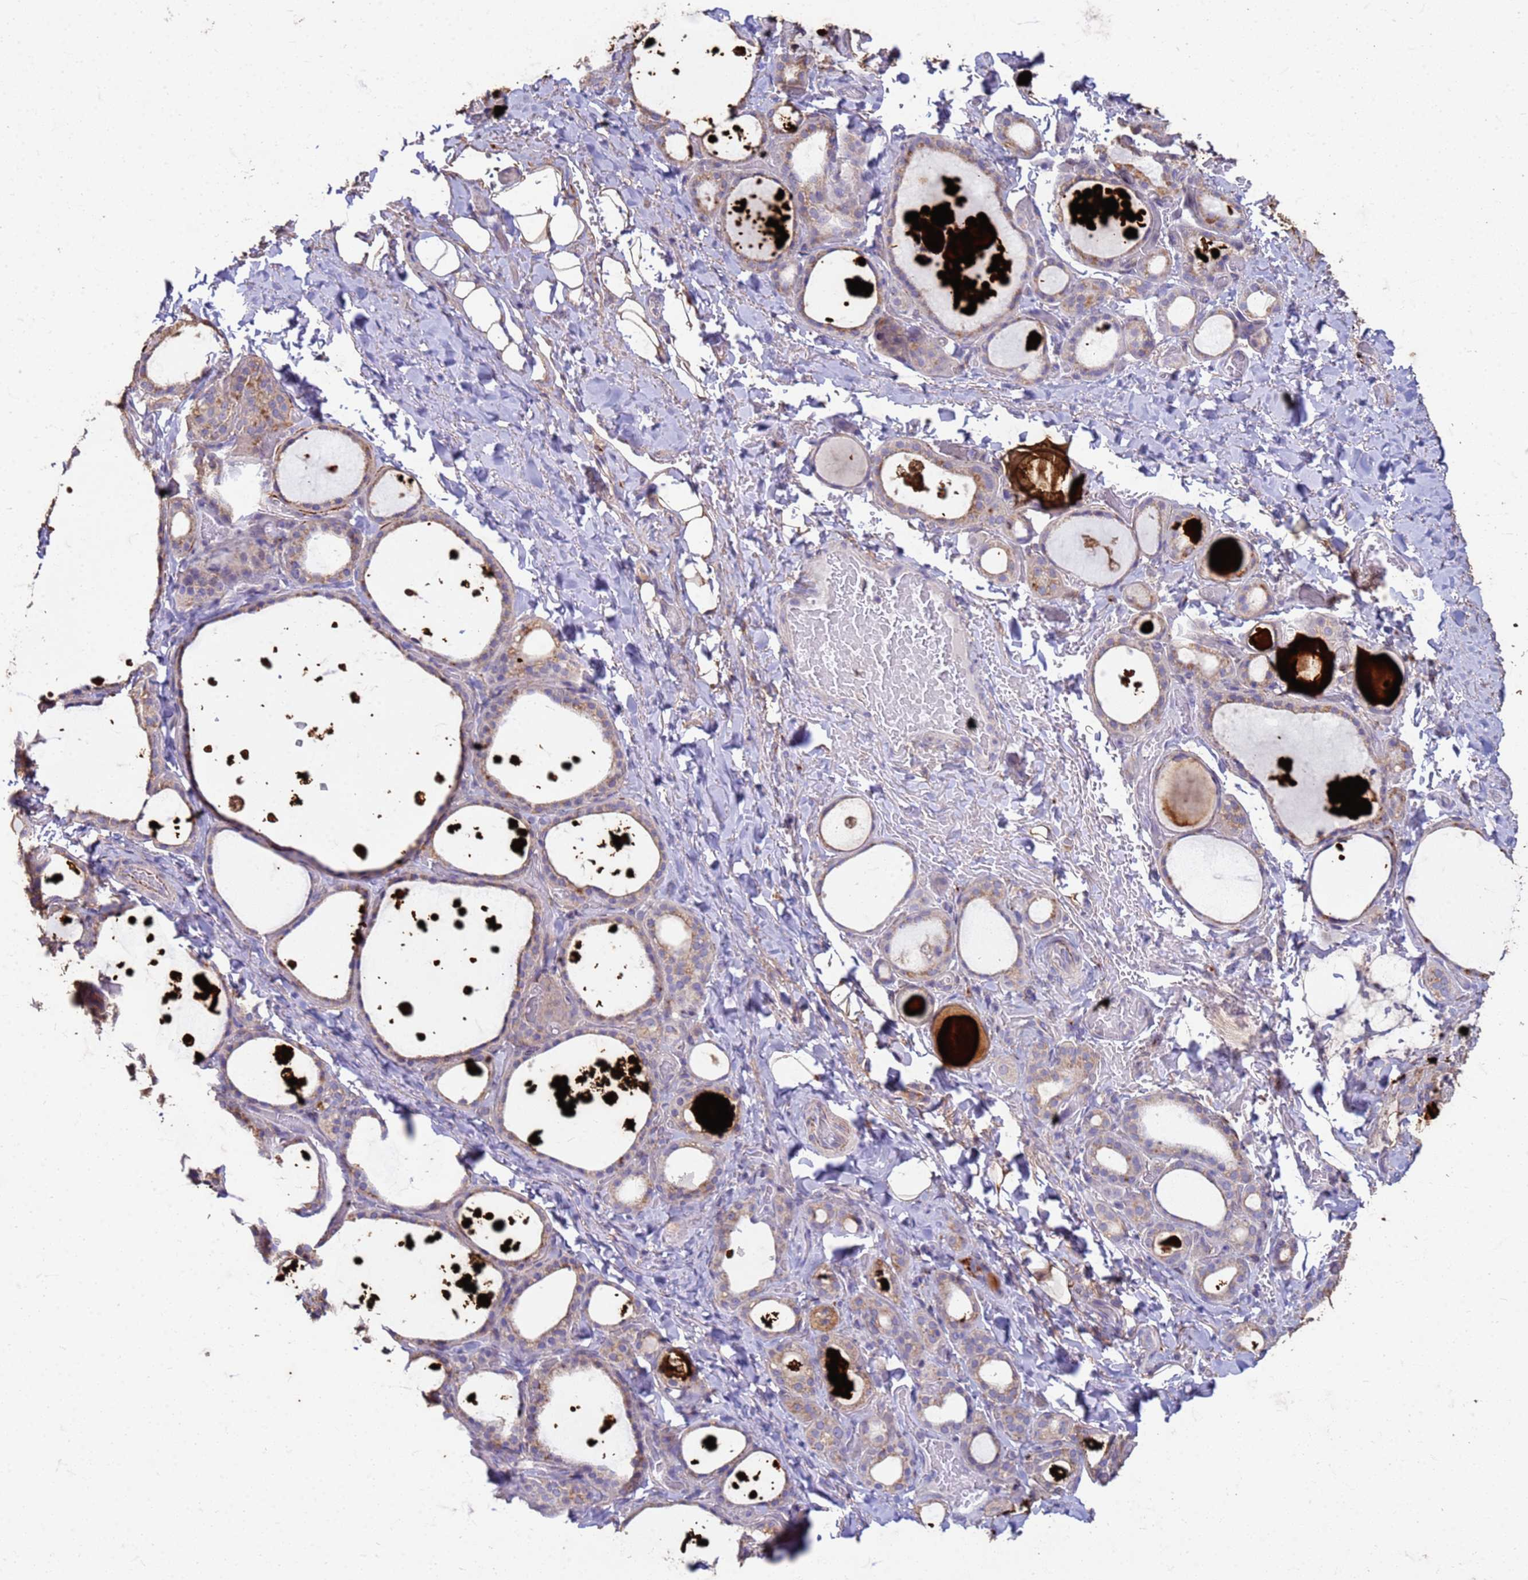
{"staining": {"intensity": "moderate", "quantity": "<25%", "location": "cytoplasmic/membranous"}, "tissue": "thyroid gland", "cell_type": "Glandular cells", "image_type": "normal", "snomed": [{"axis": "morphology", "description": "Normal tissue, NOS"}, {"axis": "topography", "description": "Thyroid gland"}], "caption": "DAB immunohistochemical staining of unremarkable thyroid gland shows moderate cytoplasmic/membranous protein positivity in approximately <25% of glandular cells.", "gene": "SLC25A15", "patient": {"sex": "female", "age": 44}}